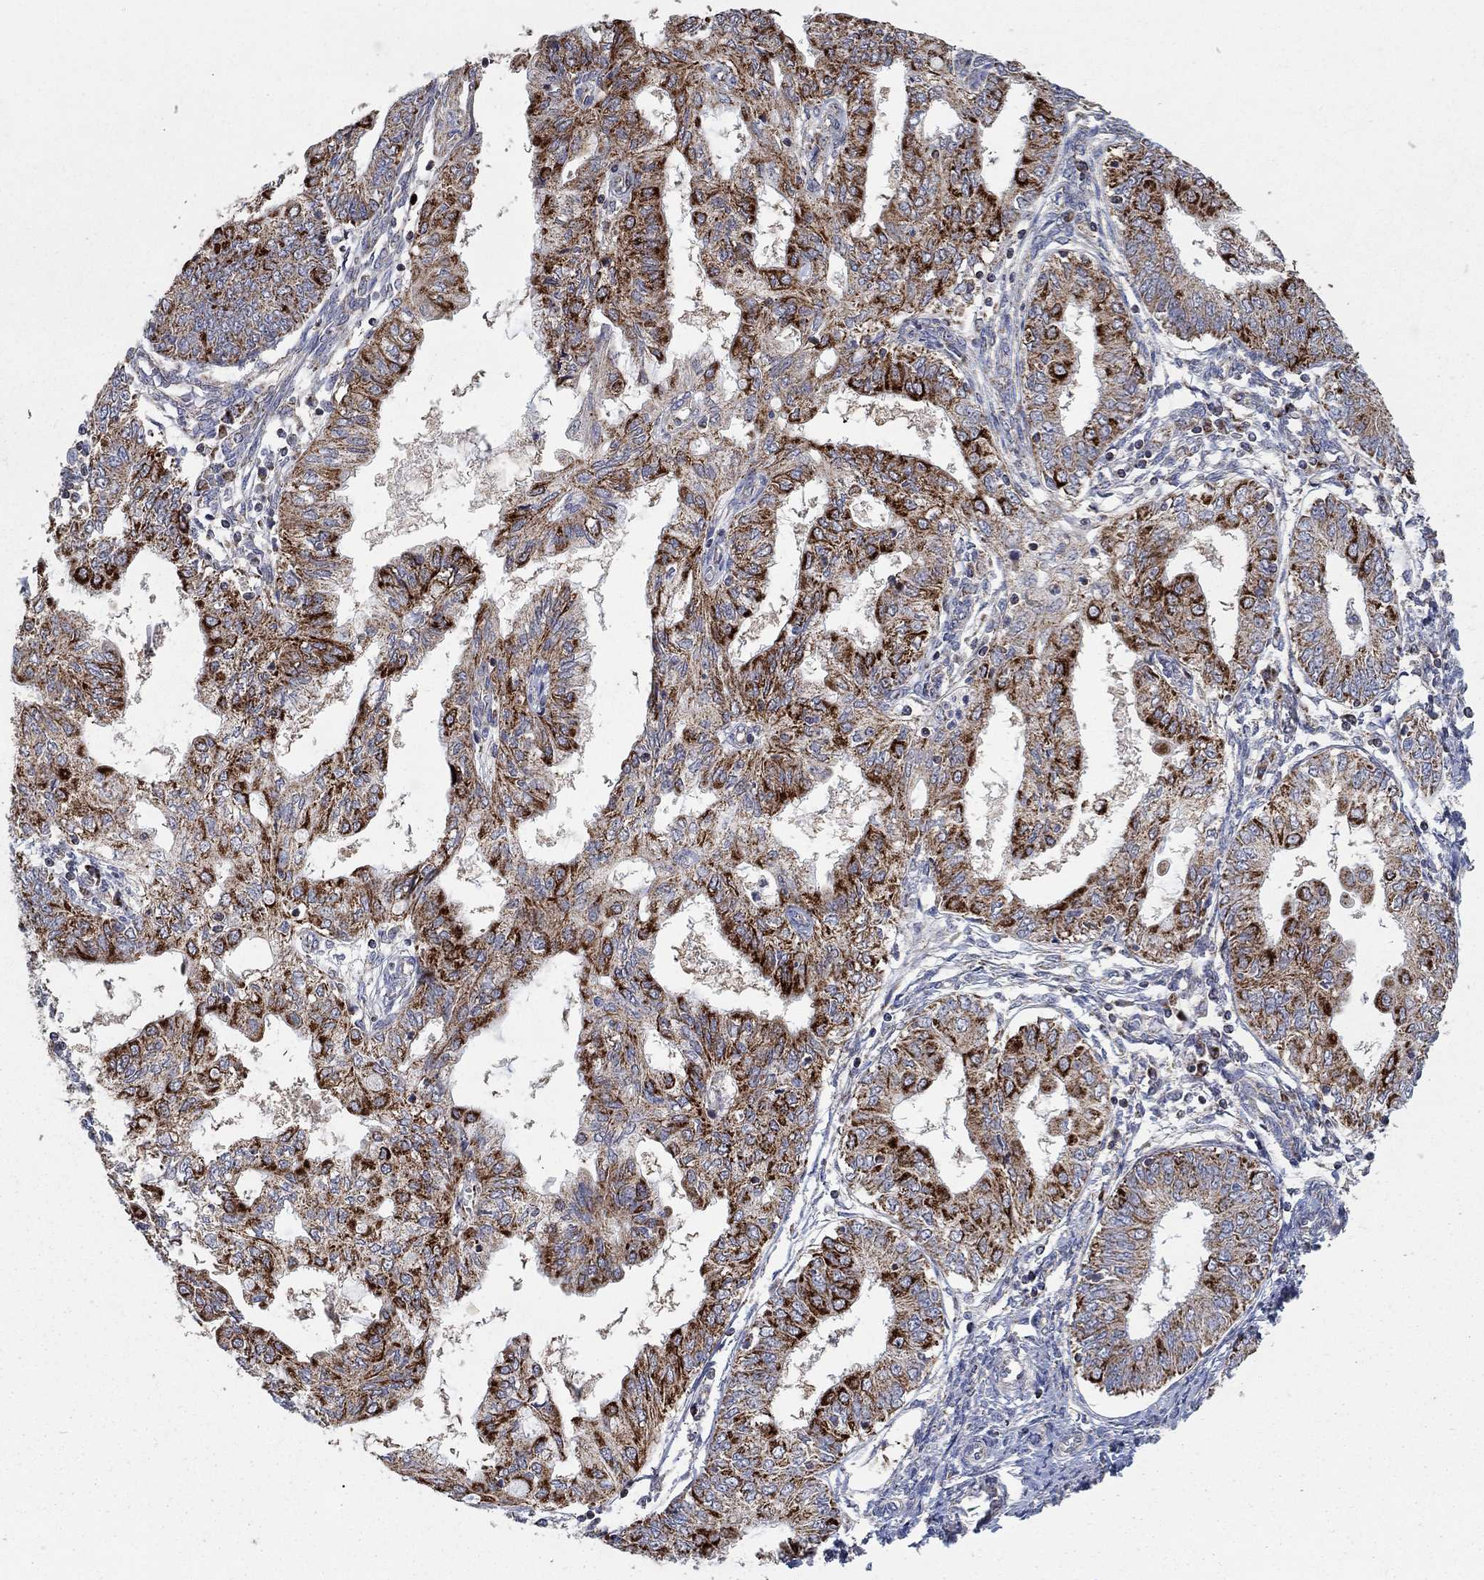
{"staining": {"intensity": "strong", "quantity": "25%-75%", "location": "cytoplasmic/membranous"}, "tissue": "endometrial cancer", "cell_type": "Tumor cells", "image_type": "cancer", "snomed": [{"axis": "morphology", "description": "Adenocarcinoma, NOS"}, {"axis": "topography", "description": "Endometrium"}], "caption": "This micrograph displays IHC staining of adenocarcinoma (endometrial), with high strong cytoplasmic/membranous positivity in approximately 25%-75% of tumor cells.", "gene": "GPSM1", "patient": {"sex": "female", "age": 68}}